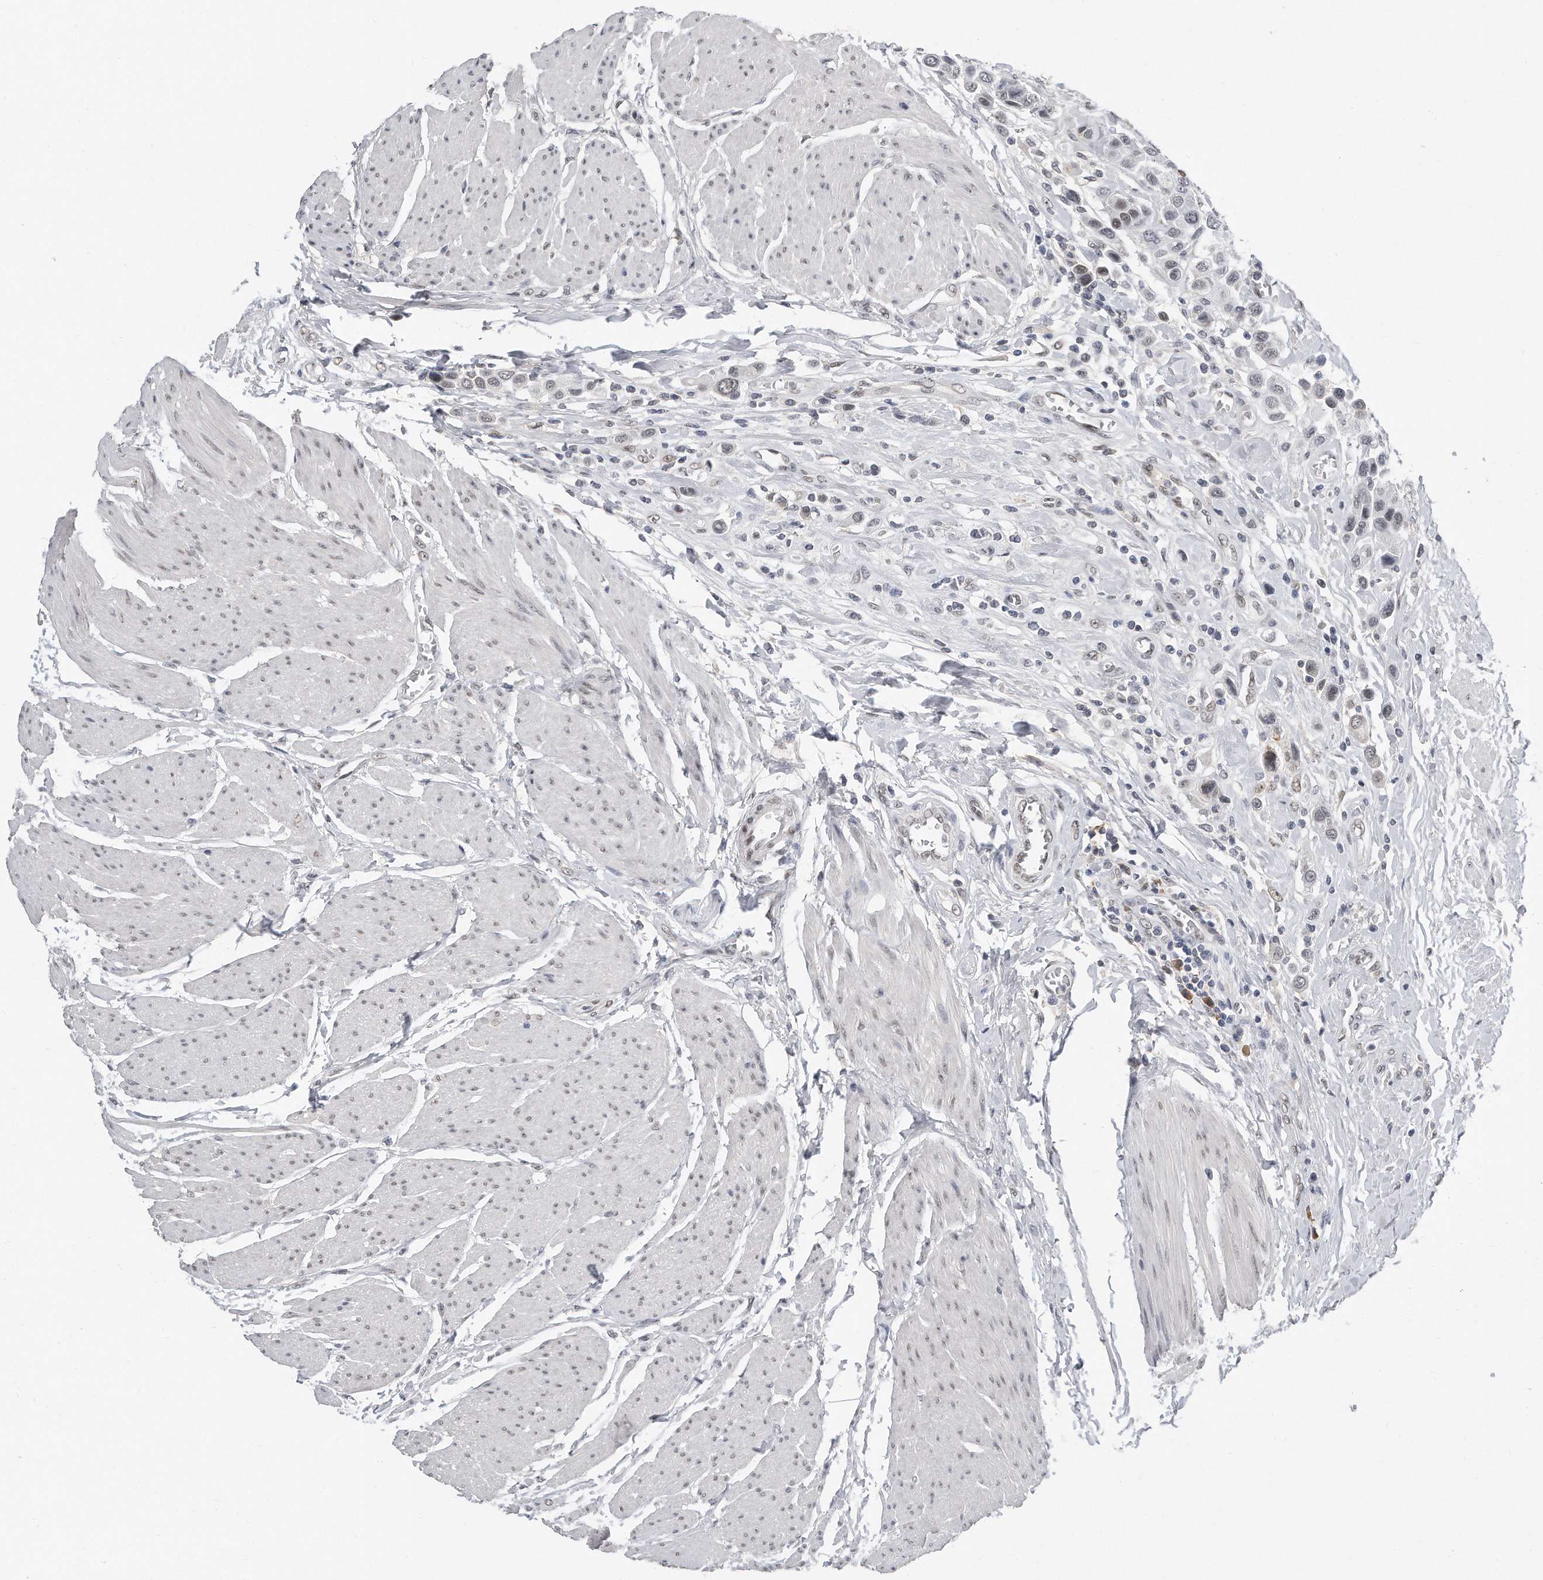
{"staining": {"intensity": "weak", "quantity": "25%-75%", "location": "nuclear"}, "tissue": "urothelial cancer", "cell_type": "Tumor cells", "image_type": "cancer", "snomed": [{"axis": "morphology", "description": "Urothelial carcinoma, High grade"}, {"axis": "topography", "description": "Urinary bladder"}], "caption": "Human urothelial cancer stained for a protein (brown) shows weak nuclear positive expression in approximately 25%-75% of tumor cells.", "gene": "CTBP2", "patient": {"sex": "male", "age": 50}}